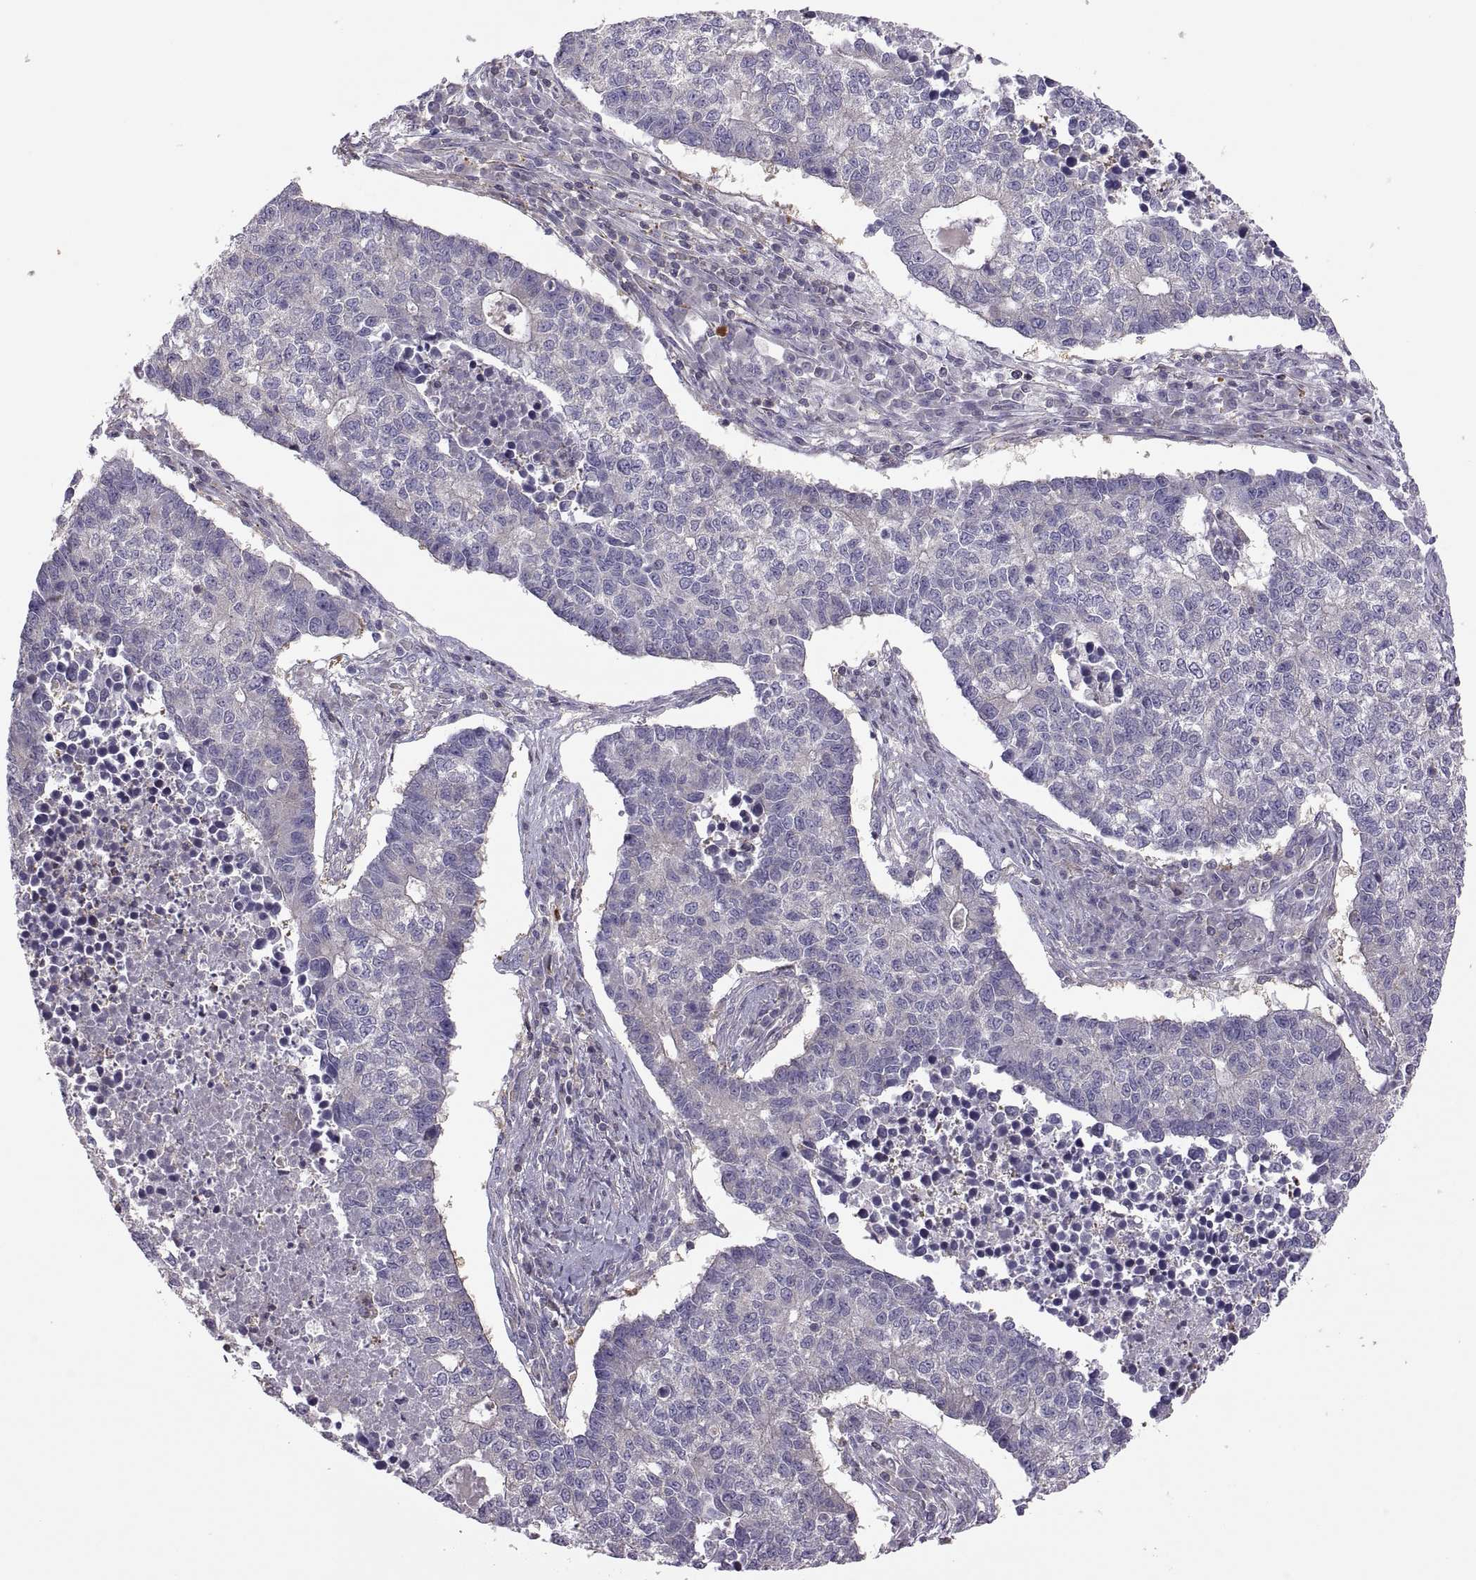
{"staining": {"intensity": "negative", "quantity": "none", "location": "none"}, "tissue": "lung cancer", "cell_type": "Tumor cells", "image_type": "cancer", "snomed": [{"axis": "morphology", "description": "Adenocarcinoma, NOS"}, {"axis": "topography", "description": "Lung"}], "caption": "IHC micrograph of neoplastic tissue: lung adenocarcinoma stained with DAB displays no significant protein expression in tumor cells.", "gene": "SPATA32", "patient": {"sex": "male", "age": 57}}